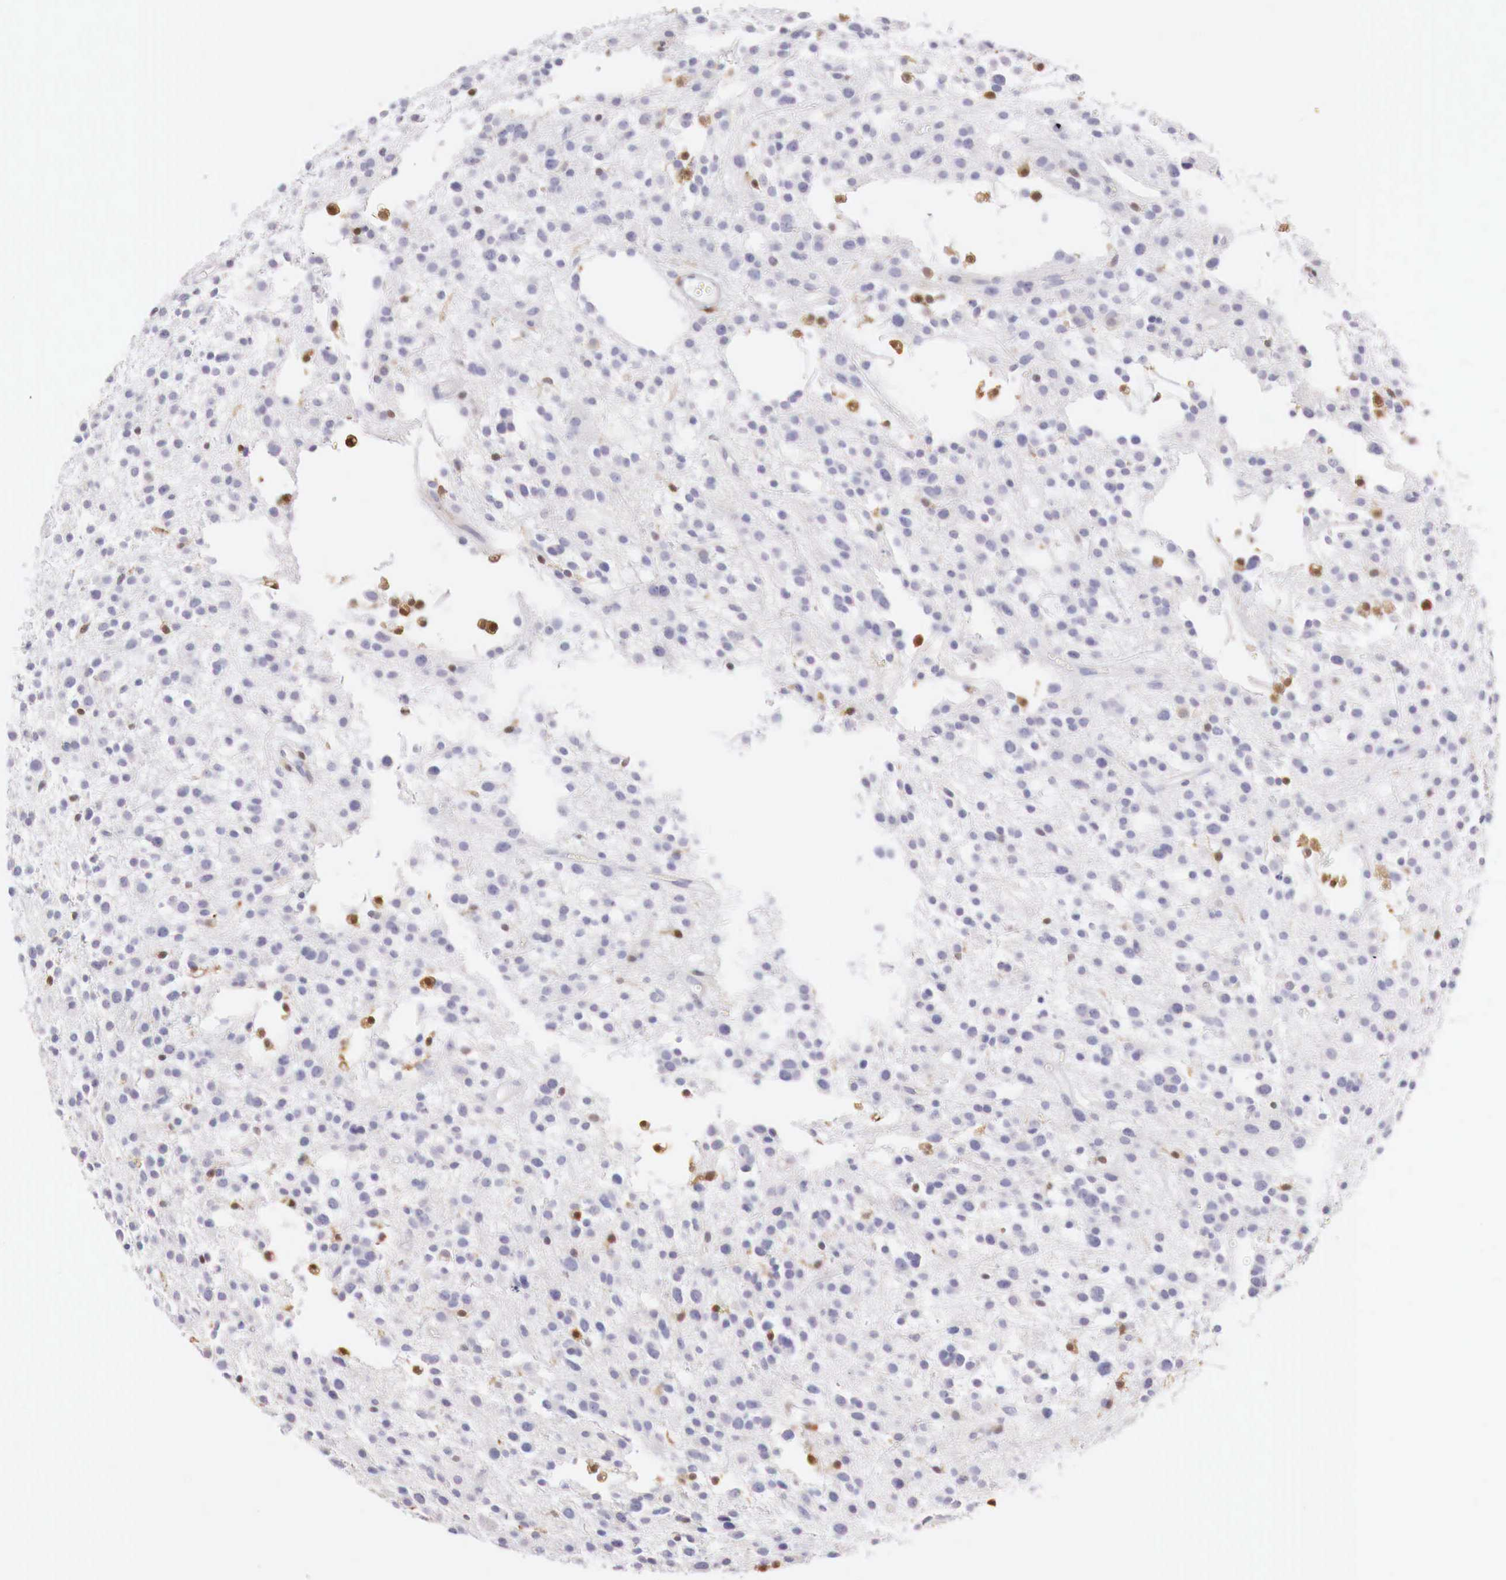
{"staining": {"intensity": "negative", "quantity": "none", "location": "none"}, "tissue": "glioma", "cell_type": "Tumor cells", "image_type": "cancer", "snomed": [{"axis": "morphology", "description": "Glioma, malignant, Low grade"}, {"axis": "topography", "description": "Brain"}], "caption": "This is an IHC photomicrograph of human glioma. There is no positivity in tumor cells.", "gene": "RENBP", "patient": {"sex": "female", "age": 36}}